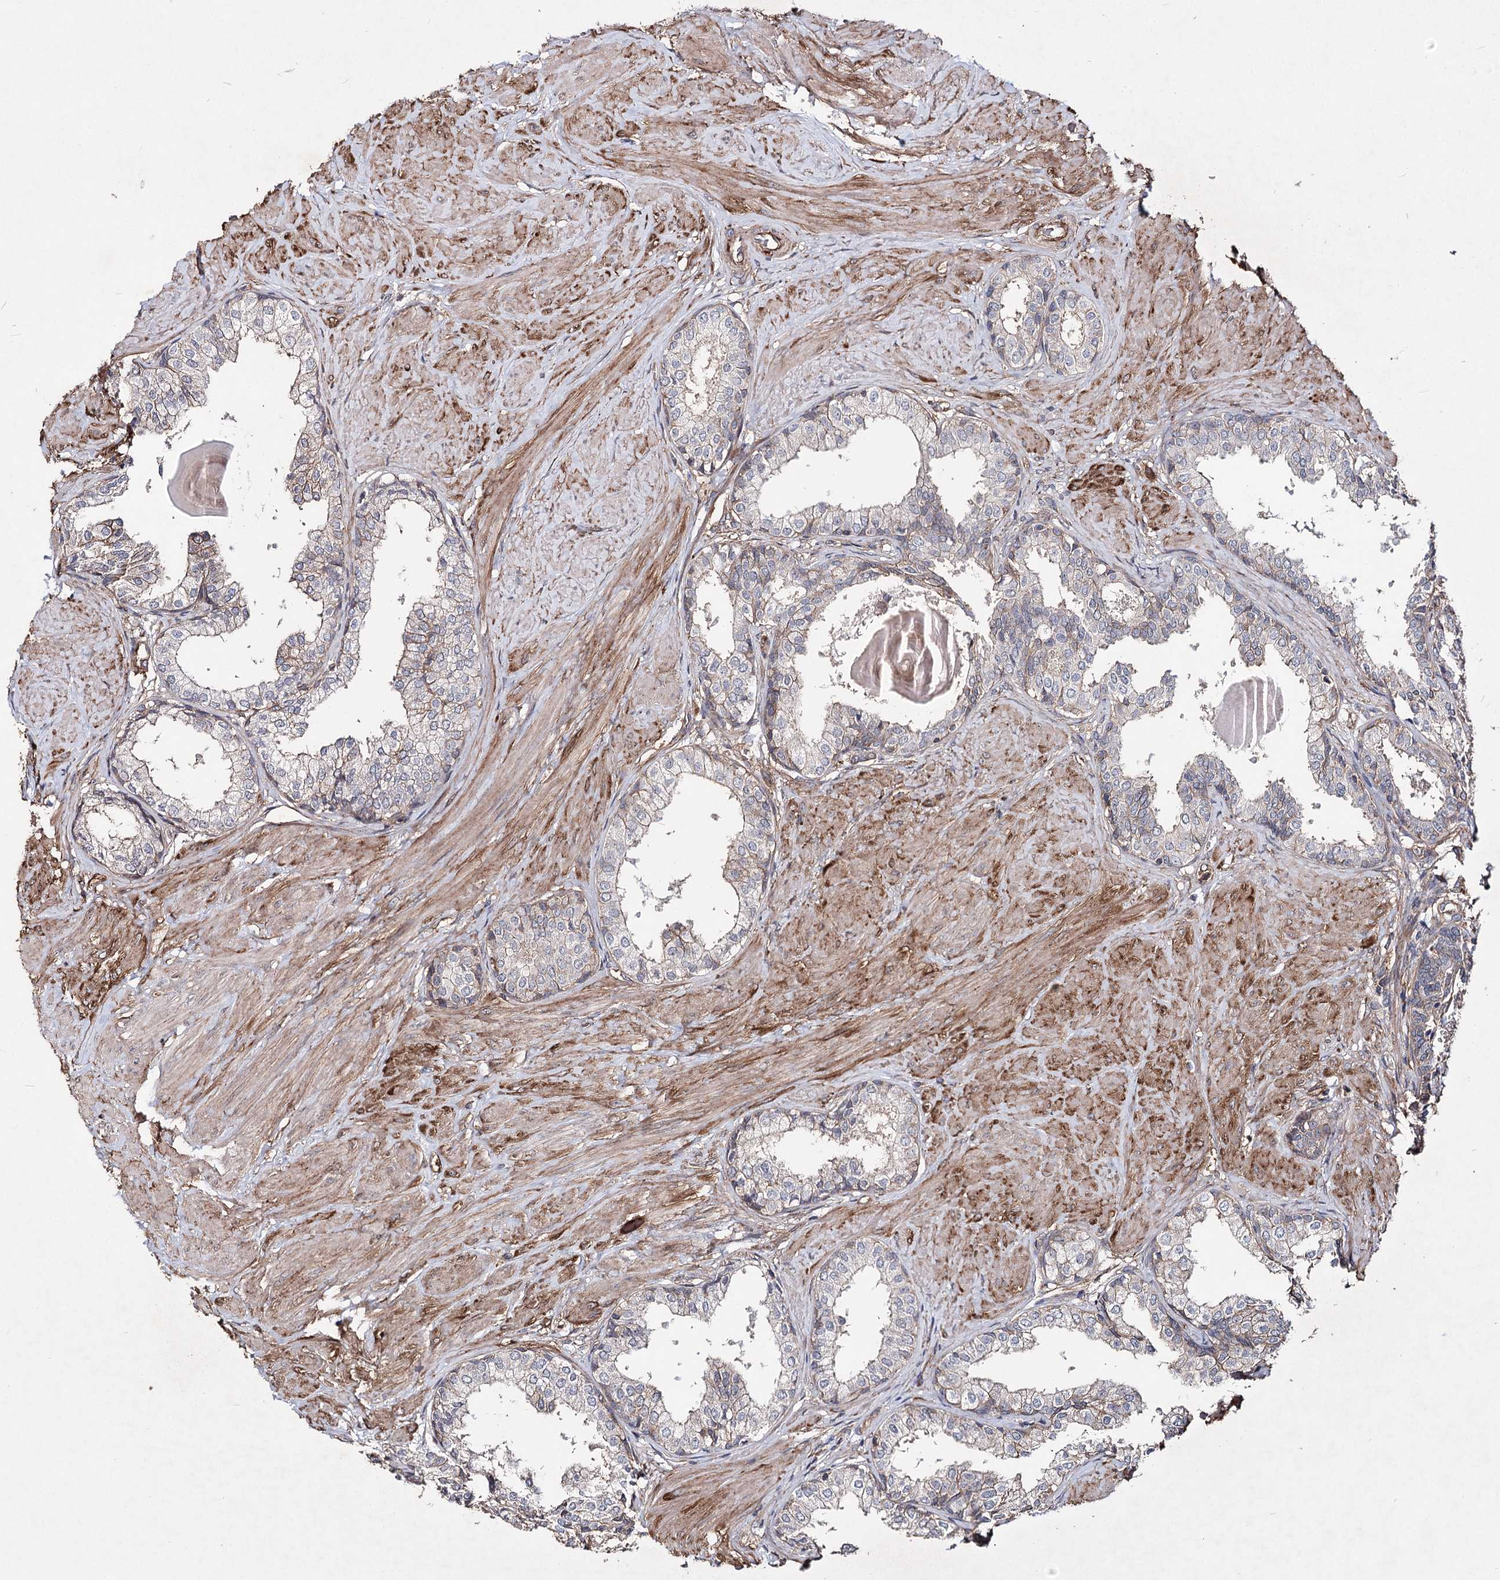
{"staining": {"intensity": "weak", "quantity": "<25%", "location": "cytoplasmic/membranous"}, "tissue": "prostate", "cell_type": "Glandular cells", "image_type": "normal", "snomed": [{"axis": "morphology", "description": "Normal tissue, NOS"}, {"axis": "topography", "description": "Prostate"}], "caption": "IHC micrograph of benign prostate: prostate stained with DAB displays no significant protein expression in glandular cells.", "gene": "TMEM218", "patient": {"sex": "male", "age": 48}}